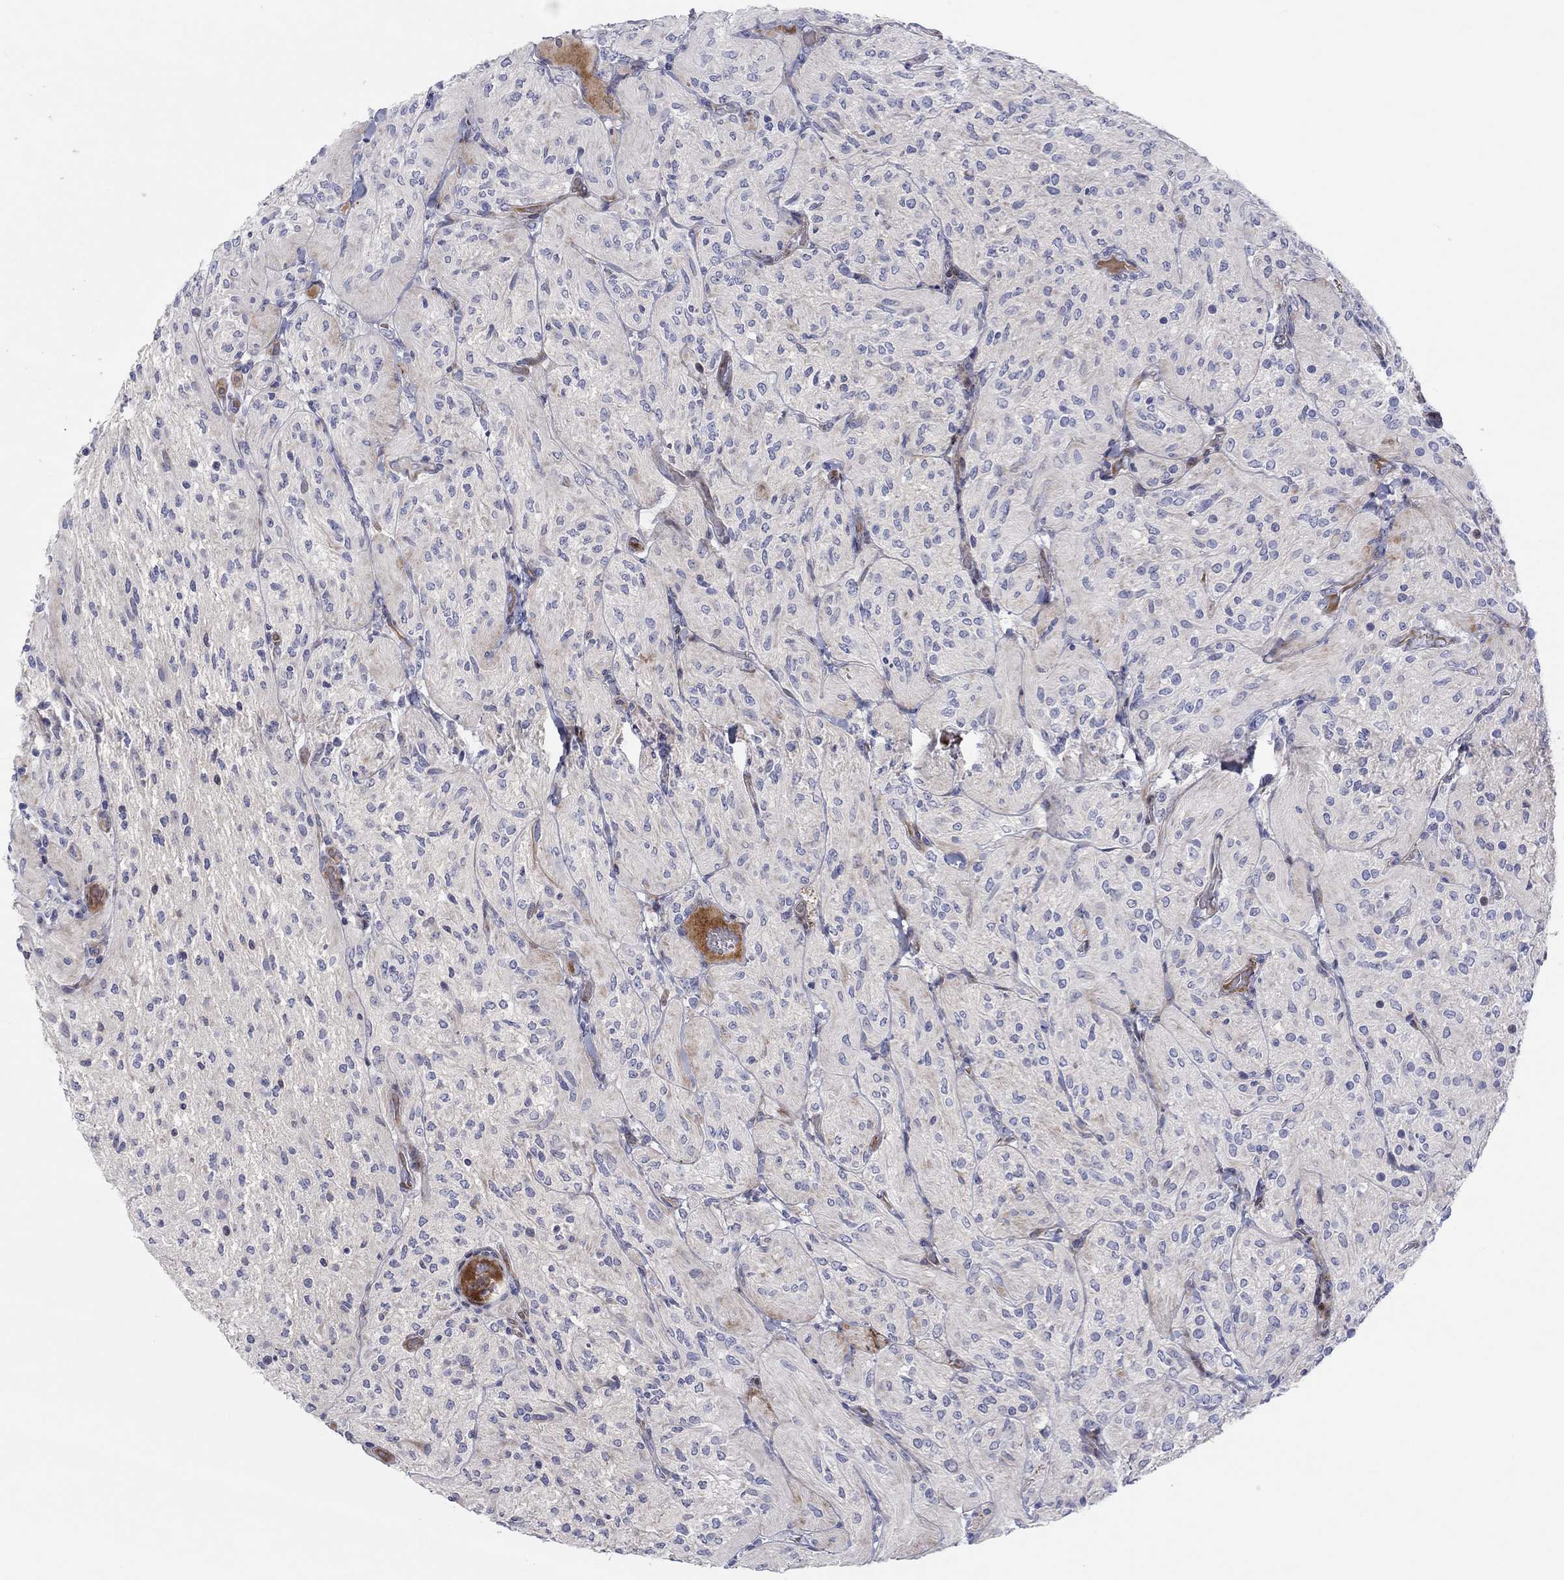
{"staining": {"intensity": "negative", "quantity": "none", "location": "none"}, "tissue": "glioma", "cell_type": "Tumor cells", "image_type": "cancer", "snomed": [{"axis": "morphology", "description": "Glioma, malignant, Low grade"}, {"axis": "topography", "description": "Brain"}], "caption": "Immunohistochemical staining of human glioma demonstrates no significant positivity in tumor cells.", "gene": "ARHGAP36", "patient": {"sex": "male", "age": 3}}